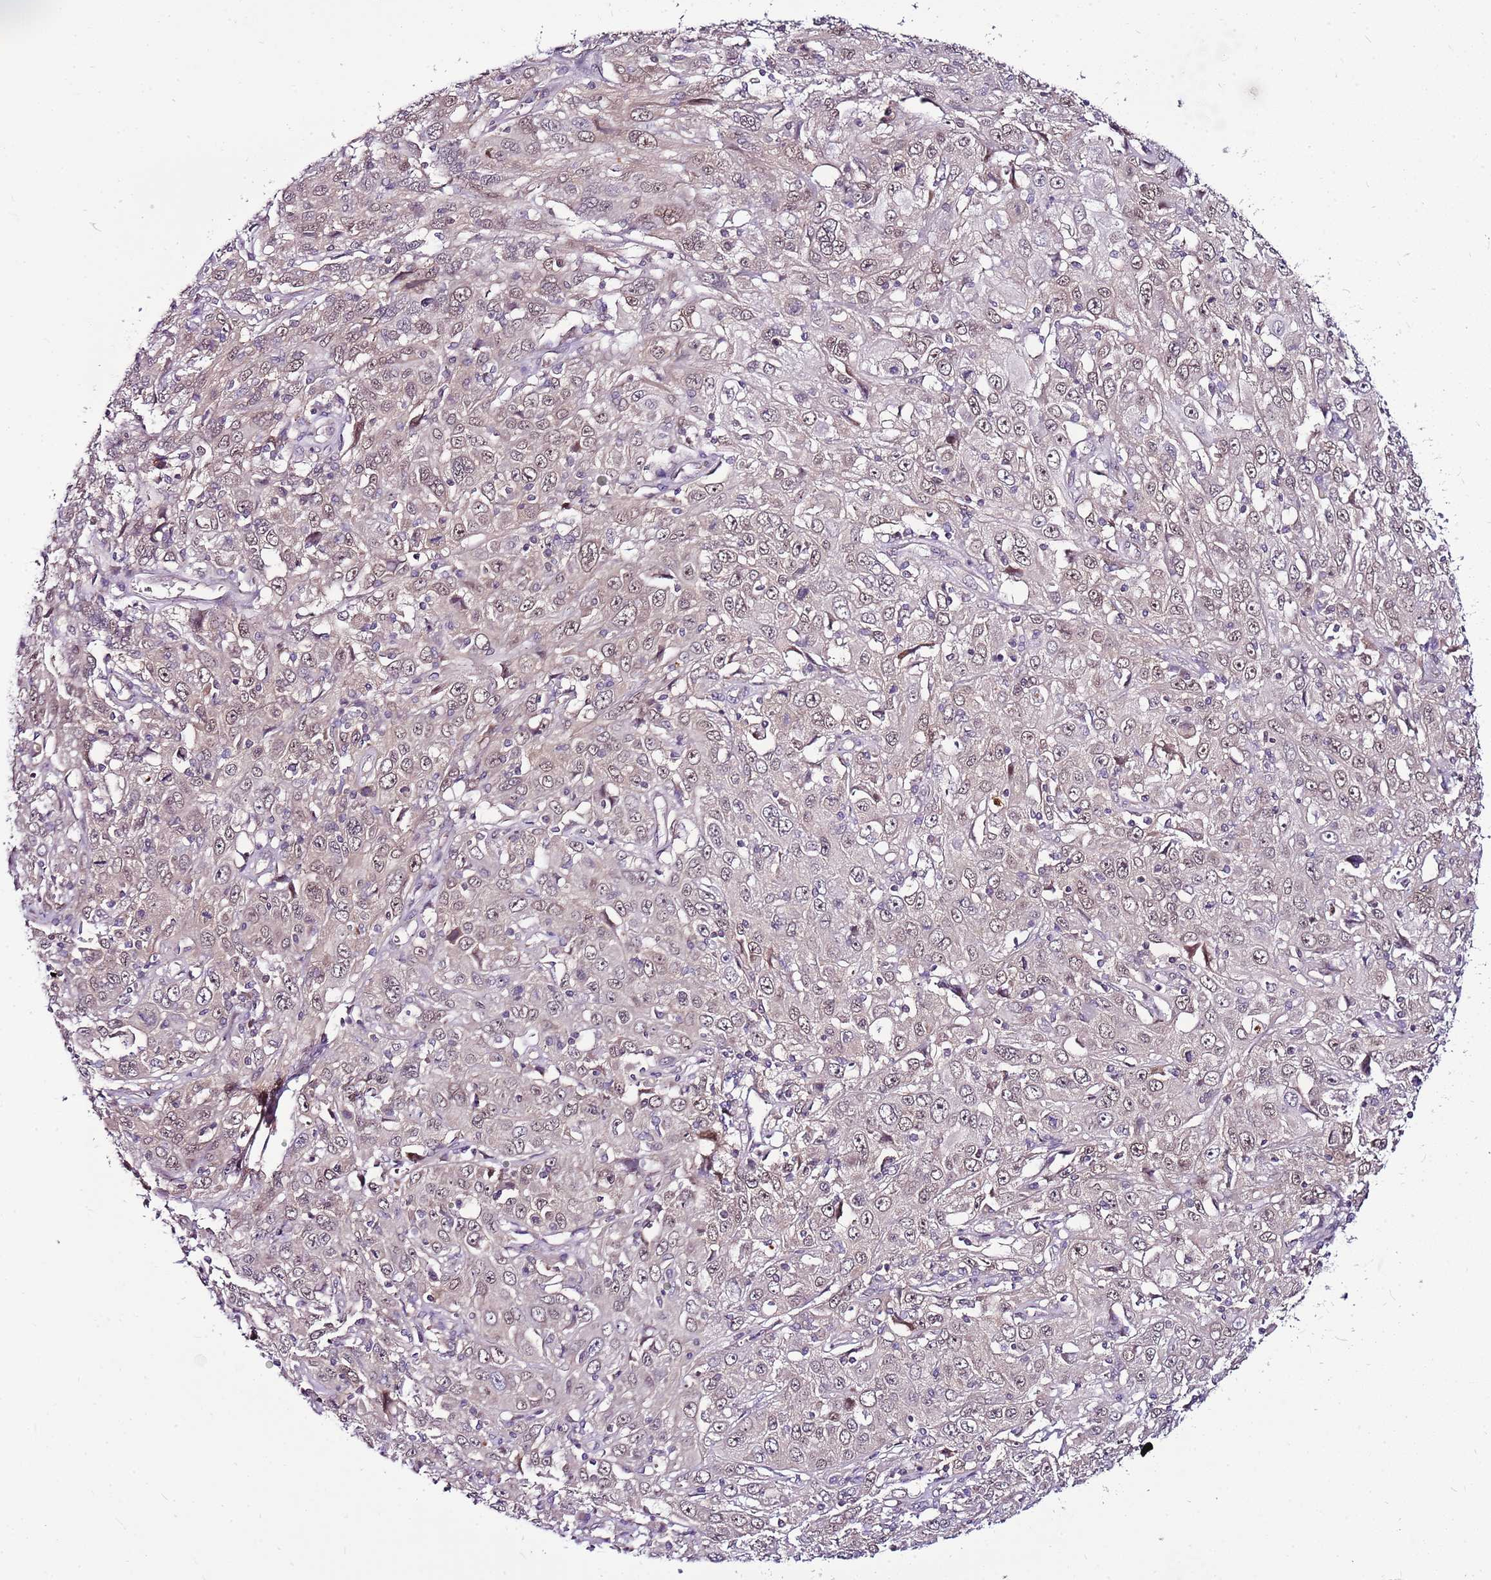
{"staining": {"intensity": "weak", "quantity": "<25%", "location": "nuclear"}, "tissue": "cervical cancer", "cell_type": "Tumor cells", "image_type": "cancer", "snomed": [{"axis": "morphology", "description": "Squamous cell carcinoma, NOS"}, {"axis": "topography", "description": "Cervix"}], "caption": "High magnification brightfield microscopy of cervical cancer (squamous cell carcinoma) stained with DAB (3,3'-diaminobenzidine) (brown) and counterstained with hematoxylin (blue): tumor cells show no significant expression.", "gene": "POLE3", "patient": {"sex": "female", "age": 46}}